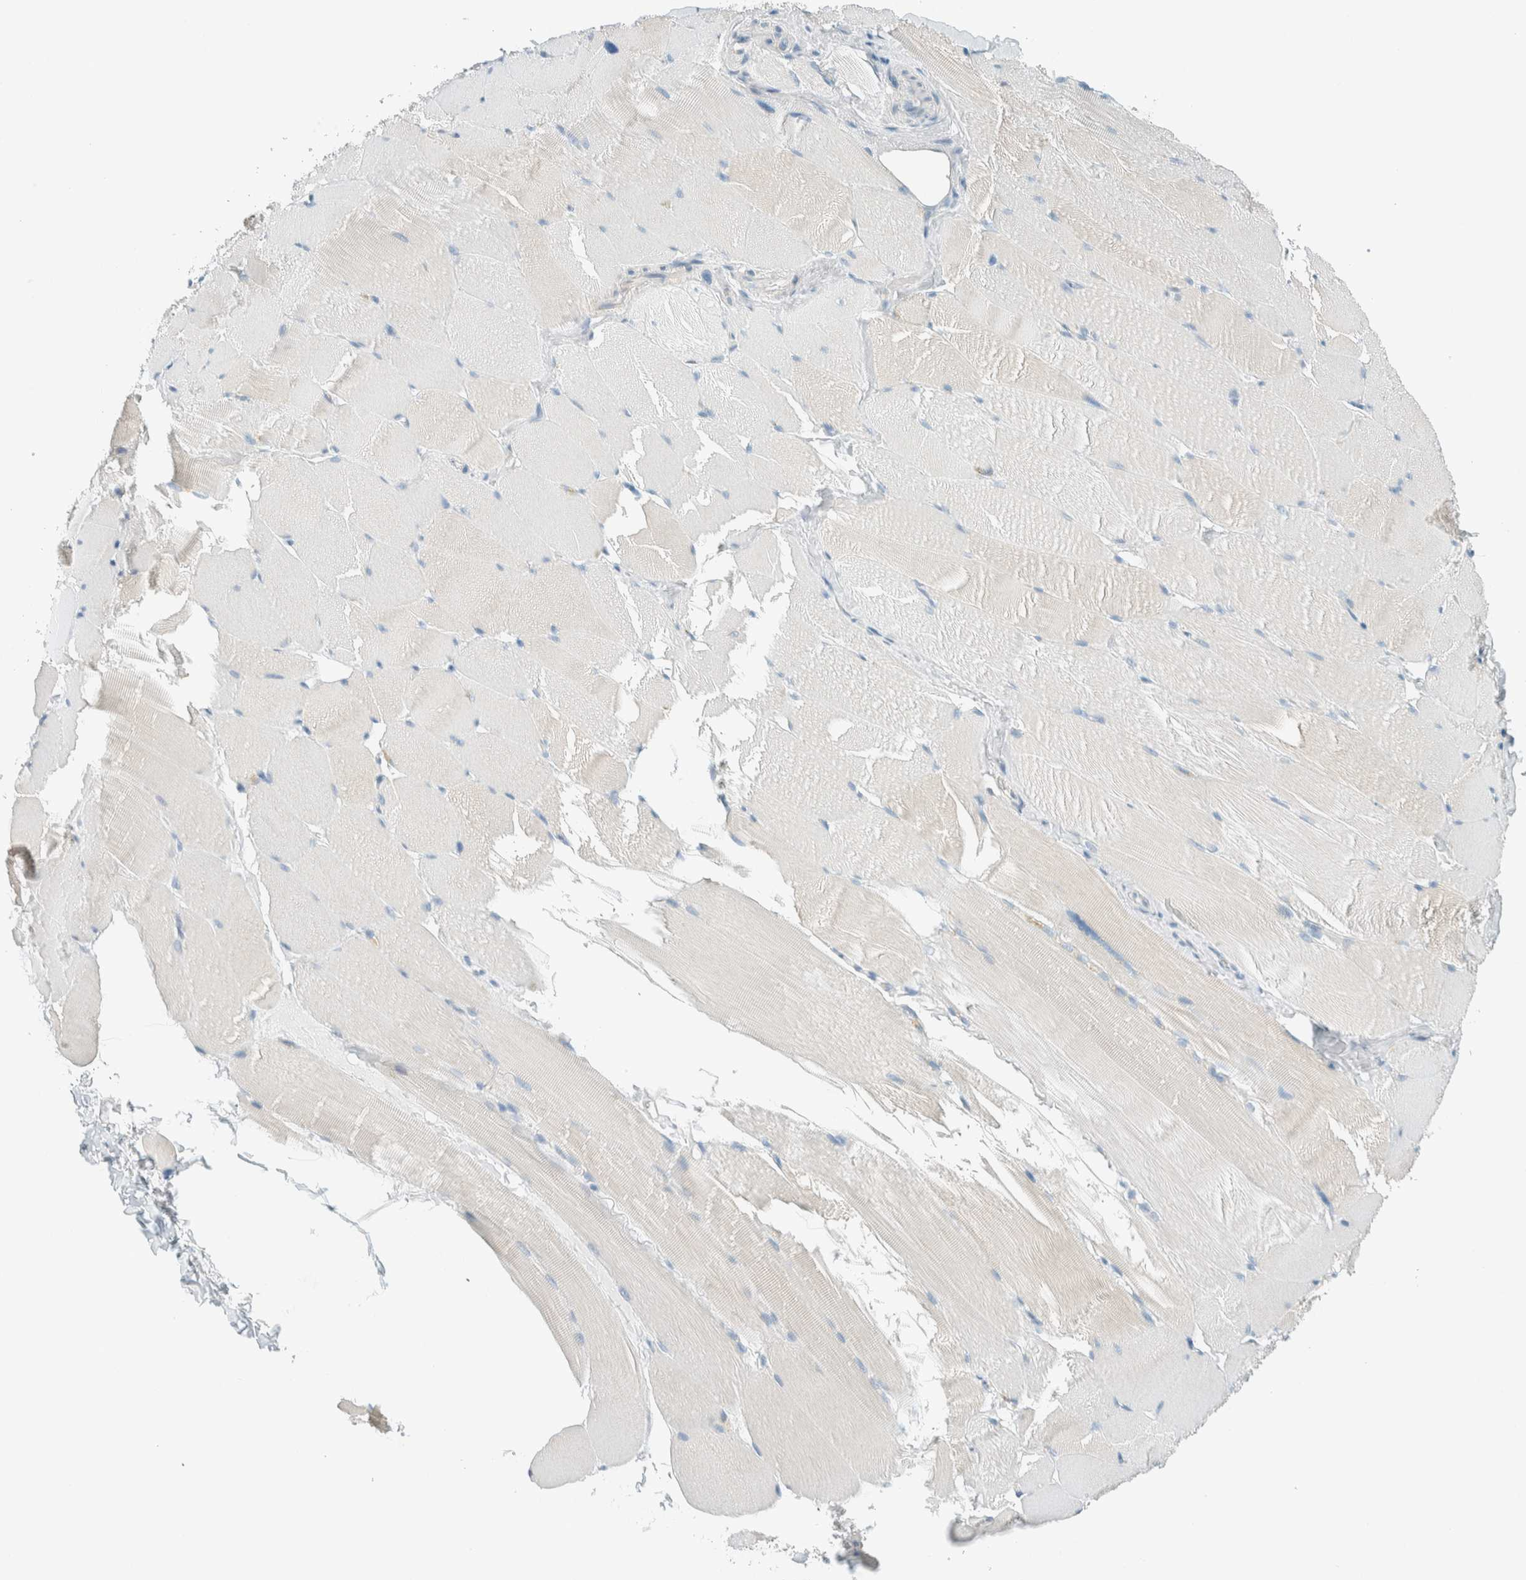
{"staining": {"intensity": "negative", "quantity": "none", "location": "none"}, "tissue": "skeletal muscle", "cell_type": "Myocytes", "image_type": "normal", "snomed": [{"axis": "morphology", "description": "Normal tissue, NOS"}, {"axis": "topography", "description": "Skin"}, {"axis": "topography", "description": "Skeletal muscle"}], "caption": "Immunohistochemical staining of normal skeletal muscle reveals no significant expression in myocytes. (DAB IHC, high magnification).", "gene": "ALDH7A1", "patient": {"sex": "male", "age": 83}}